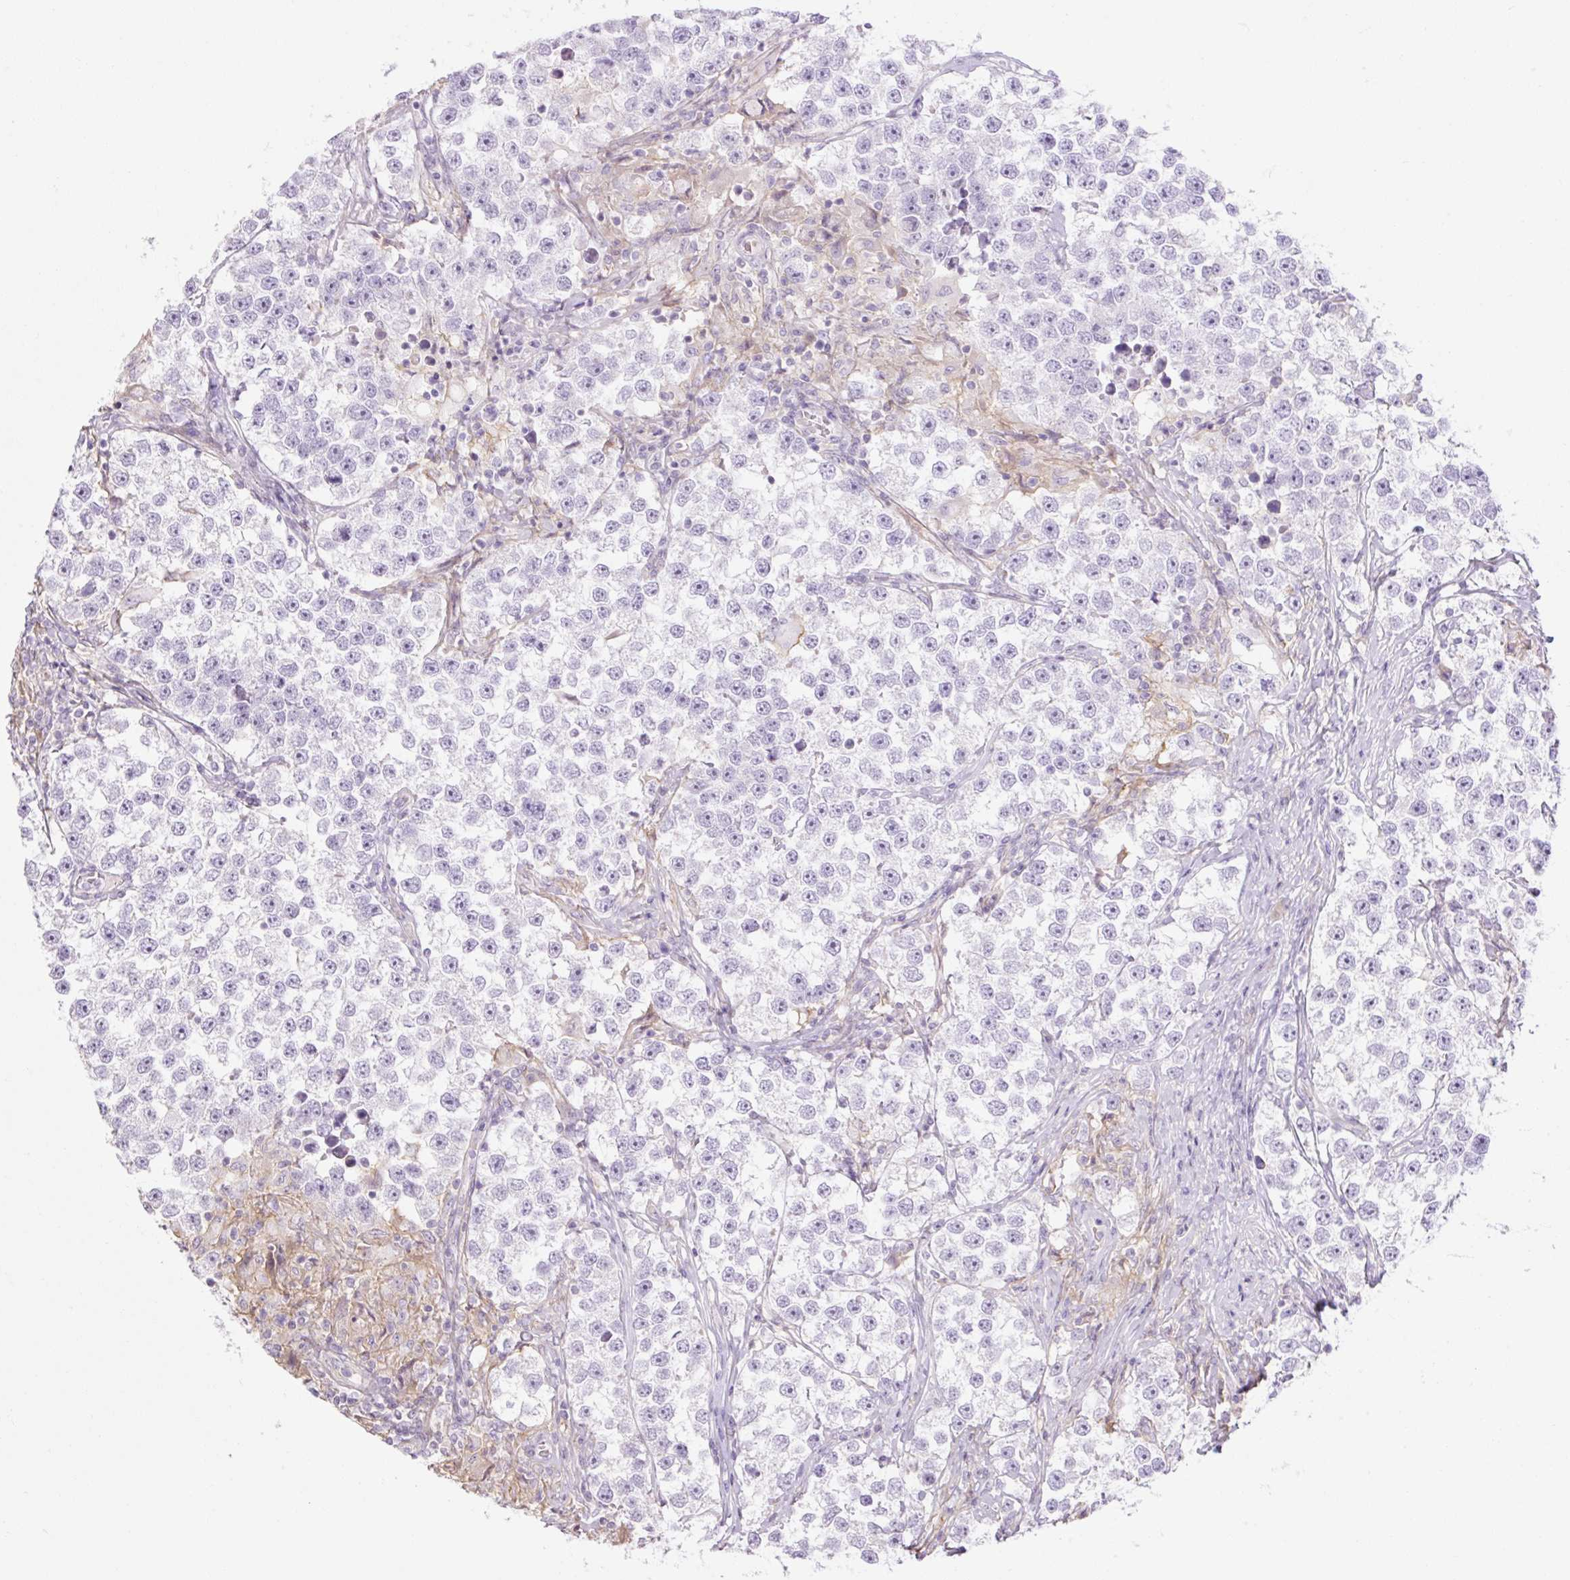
{"staining": {"intensity": "negative", "quantity": "none", "location": "none"}, "tissue": "testis cancer", "cell_type": "Tumor cells", "image_type": "cancer", "snomed": [{"axis": "morphology", "description": "Seminoma, NOS"}, {"axis": "topography", "description": "Testis"}], "caption": "Immunohistochemistry (IHC) photomicrograph of neoplastic tissue: human testis cancer stained with DAB reveals no significant protein staining in tumor cells.", "gene": "GRID2", "patient": {"sex": "male", "age": 46}}